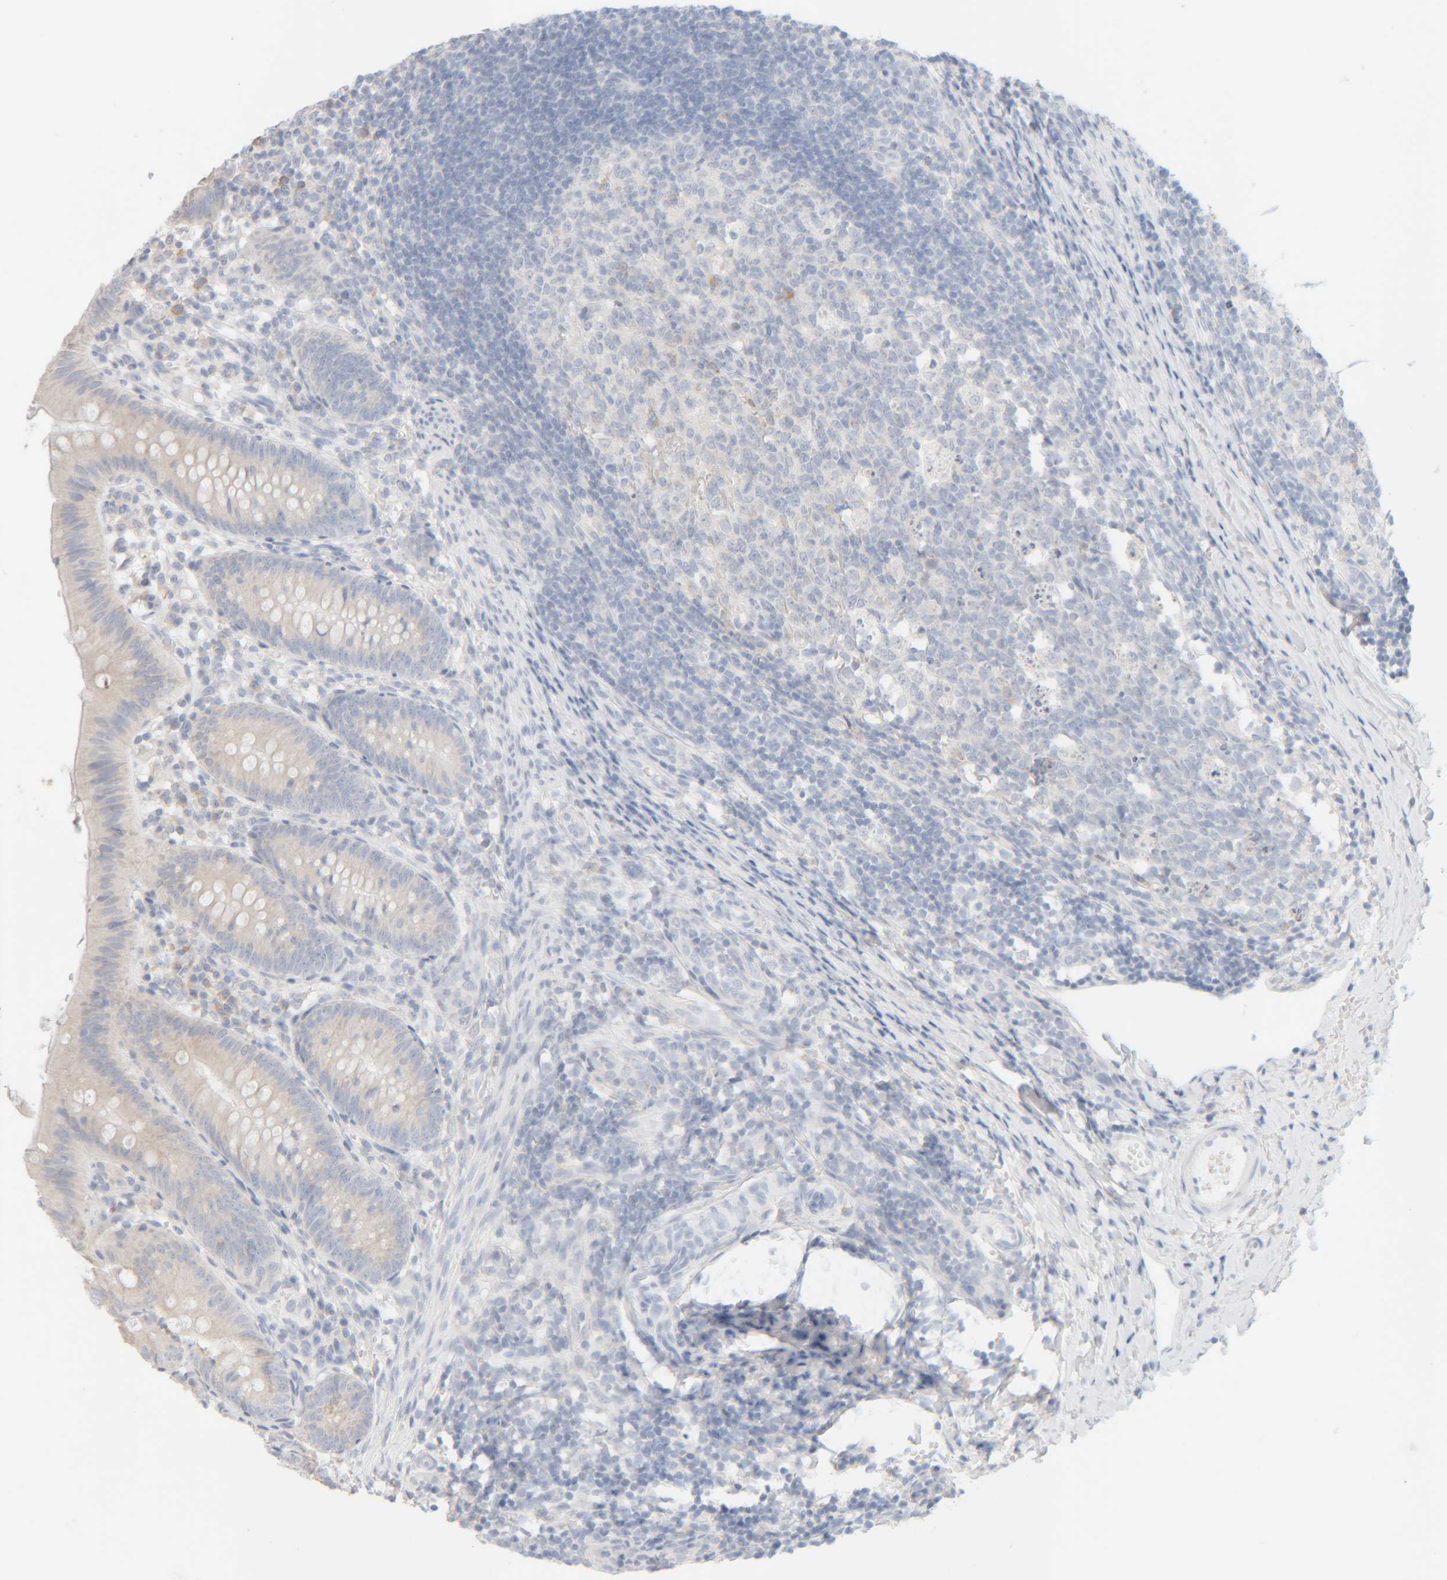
{"staining": {"intensity": "negative", "quantity": "none", "location": "none"}, "tissue": "appendix", "cell_type": "Glandular cells", "image_type": "normal", "snomed": [{"axis": "morphology", "description": "Normal tissue, NOS"}, {"axis": "topography", "description": "Appendix"}], "caption": "Immunohistochemistry (IHC) micrograph of normal appendix: human appendix stained with DAB exhibits no significant protein staining in glandular cells. (DAB (3,3'-diaminobenzidine) immunohistochemistry visualized using brightfield microscopy, high magnification).", "gene": "RIDA", "patient": {"sex": "male", "age": 1}}